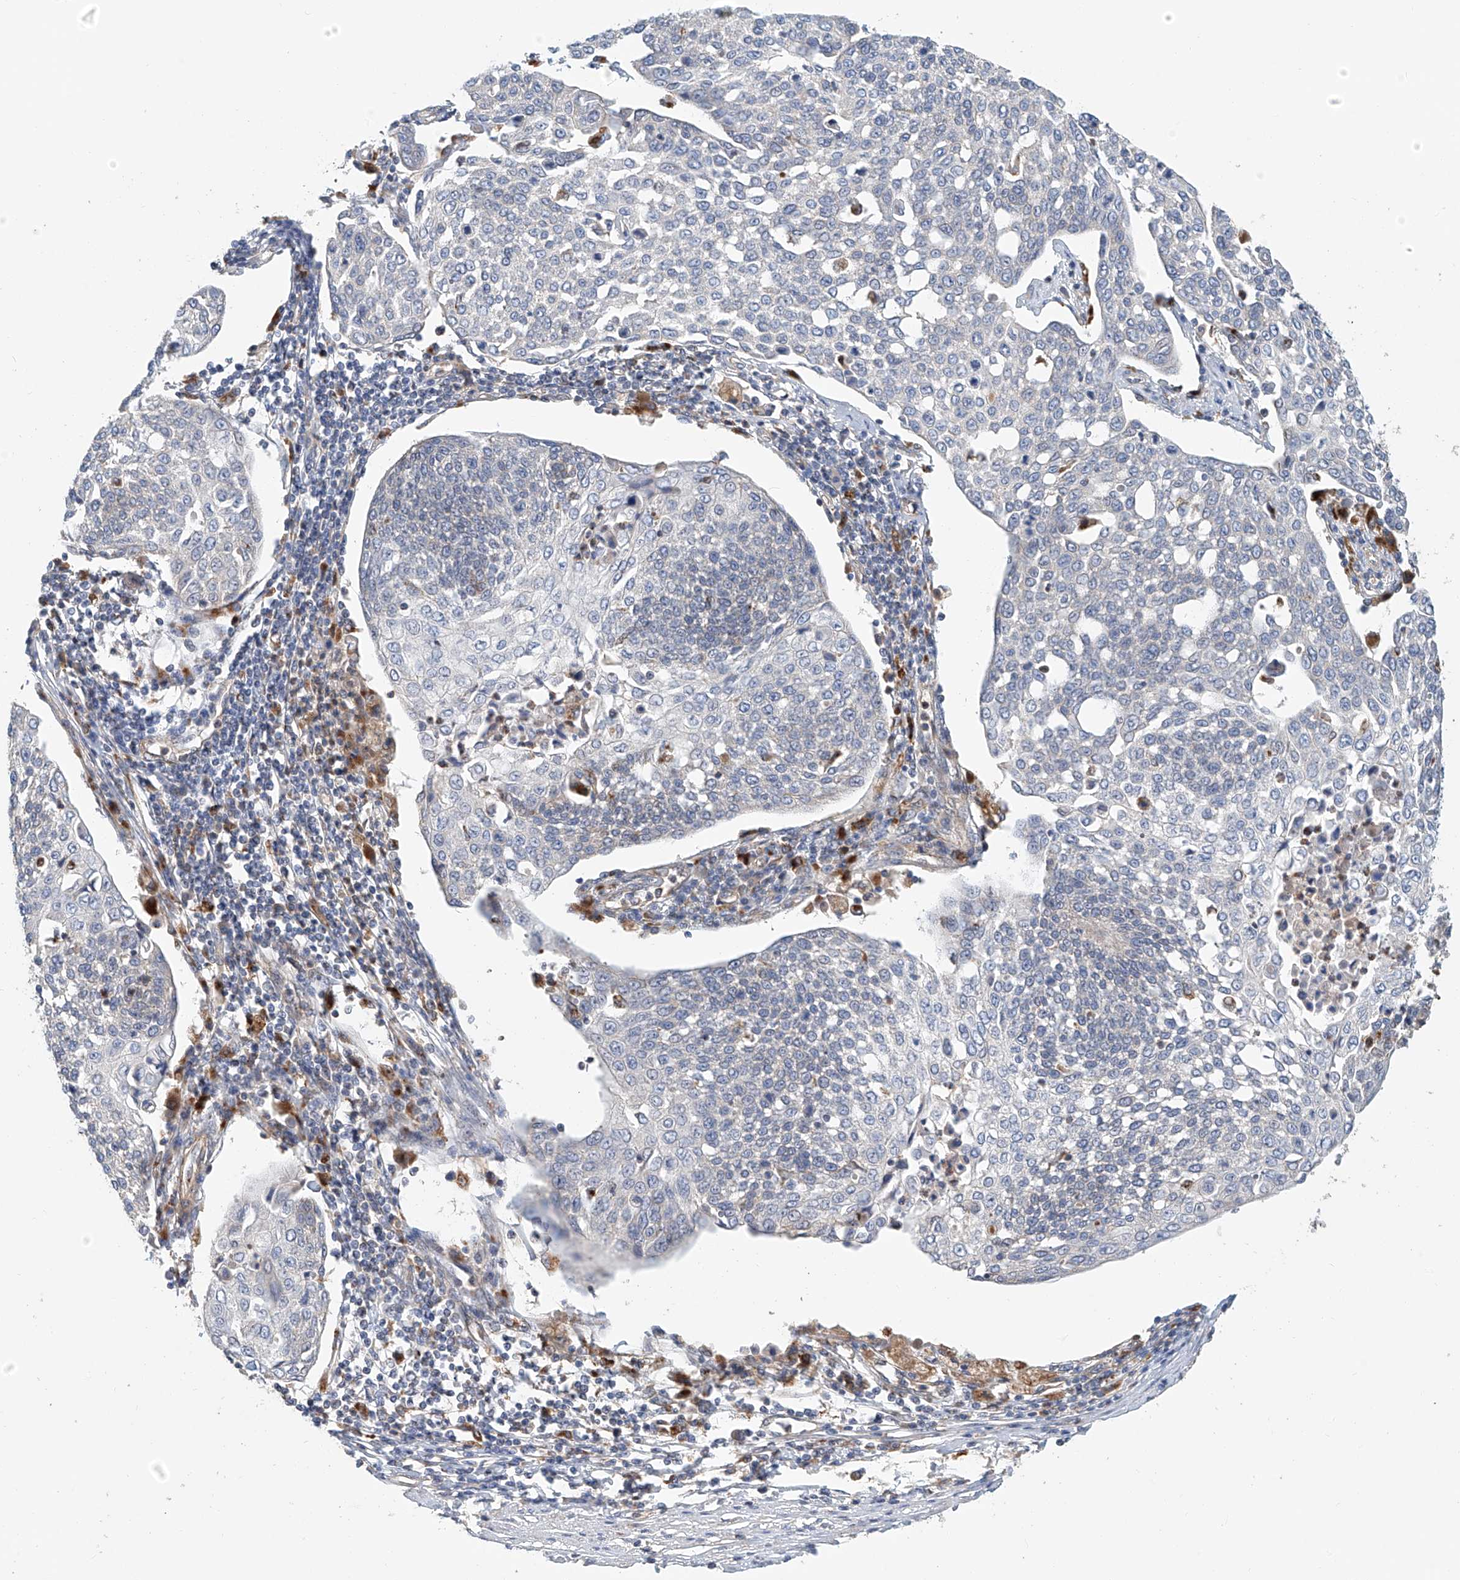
{"staining": {"intensity": "moderate", "quantity": "<25%", "location": "cytoplasmic/membranous"}, "tissue": "cervical cancer", "cell_type": "Tumor cells", "image_type": "cancer", "snomed": [{"axis": "morphology", "description": "Squamous cell carcinoma, NOS"}, {"axis": "topography", "description": "Cervix"}], "caption": "IHC photomicrograph of cervical cancer stained for a protein (brown), which demonstrates low levels of moderate cytoplasmic/membranous staining in approximately <25% of tumor cells.", "gene": "HGSNAT", "patient": {"sex": "female", "age": 34}}